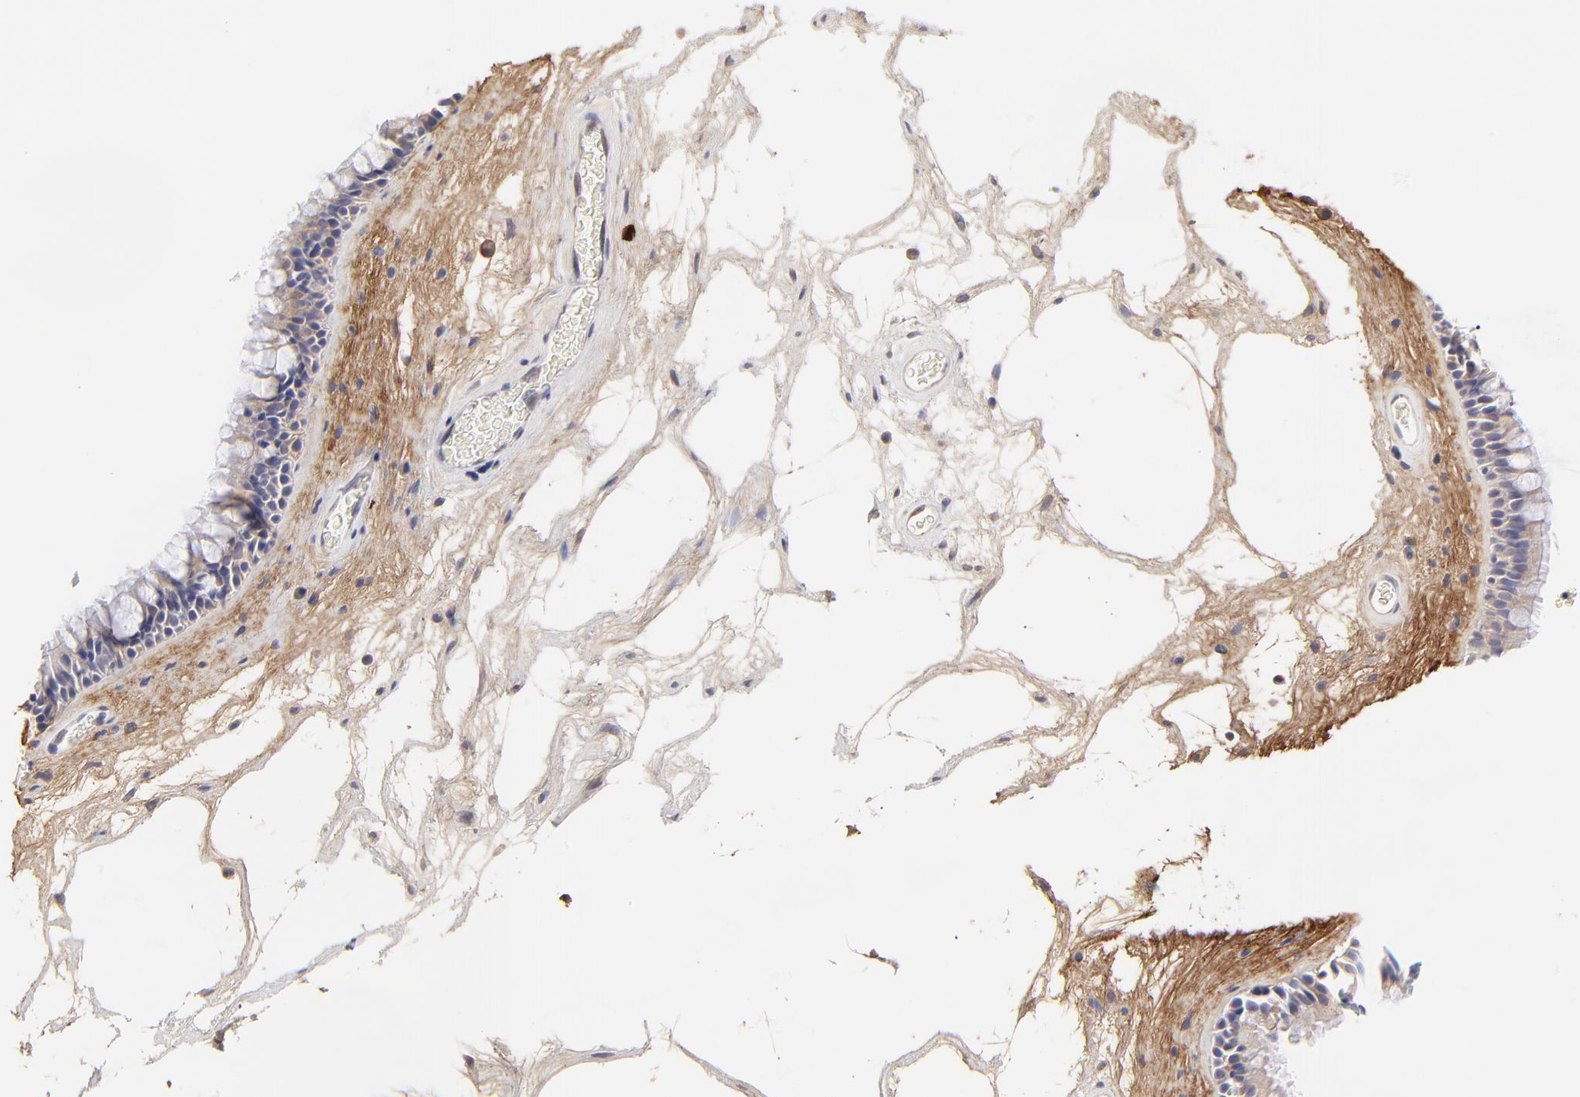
{"staining": {"intensity": "weak", "quantity": "<25%", "location": "cytoplasmic/membranous"}, "tissue": "nasopharynx", "cell_type": "Respiratory epithelial cells", "image_type": "normal", "snomed": [{"axis": "morphology", "description": "Normal tissue, NOS"}, {"axis": "morphology", "description": "Inflammation, NOS"}, {"axis": "topography", "description": "Nasopharynx"}], "caption": "Nasopharynx stained for a protein using immunohistochemistry demonstrates no positivity respiratory epithelial cells.", "gene": "BTG2", "patient": {"sex": "male", "age": 48}}